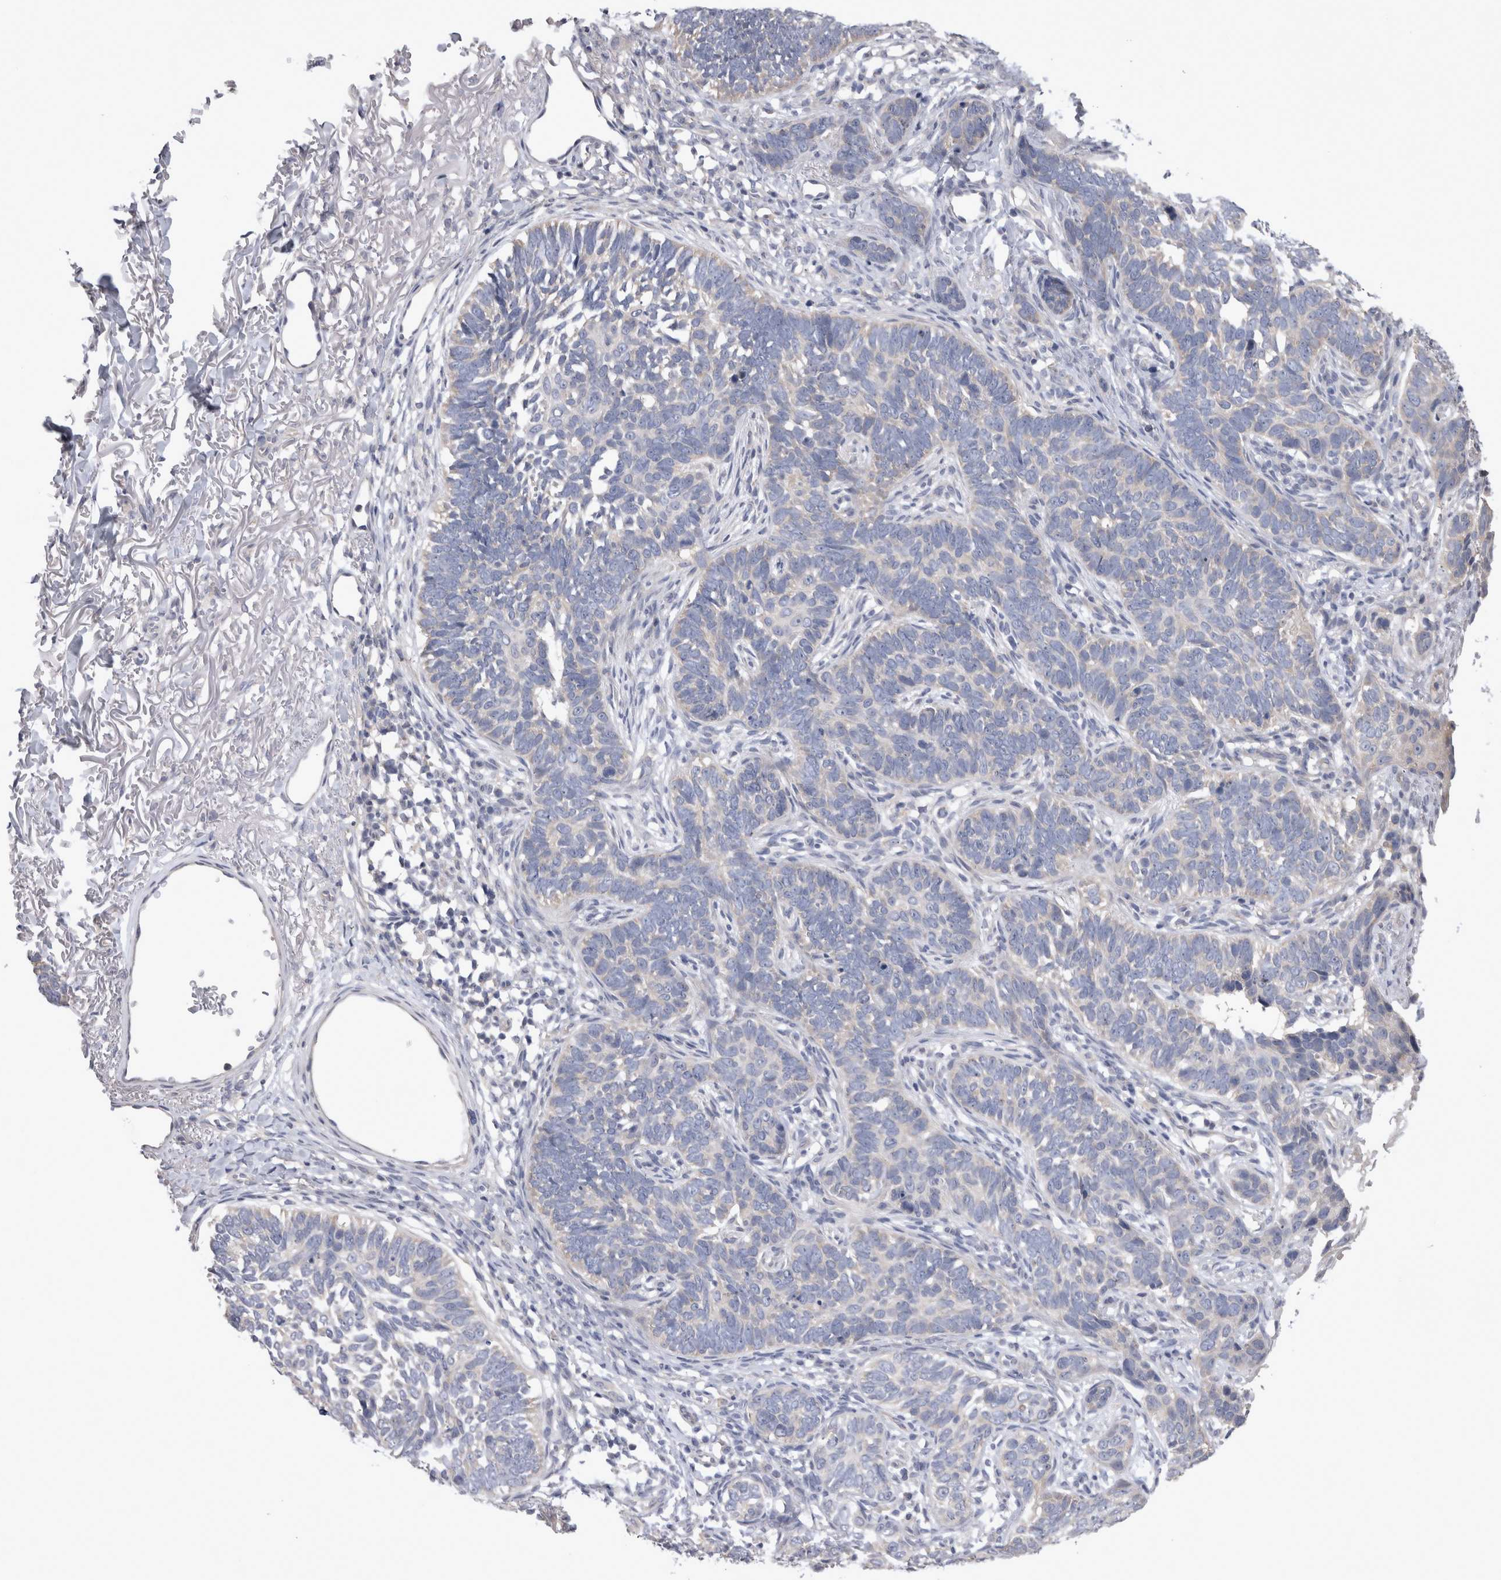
{"staining": {"intensity": "negative", "quantity": "none", "location": "none"}, "tissue": "skin cancer", "cell_type": "Tumor cells", "image_type": "cancer", "snomed": [{"axis": "morphology", "description": "Normal tissue, NOS"}, {"axis": "morphology", "description": "Basal cell carcinoma"}, {"axis": "topography", "description": "Skin"}], "caption": "Immunohistochemistry of human skin cancer displays no staining in tumor cells. The staining is performed using DAB (3,3'-diaminobenzidine) brown chromogen with nuclei counter-stained in using hematoxylin.", "gene": "LRRC40", "patient": {"sex": "male", "age": 77}}